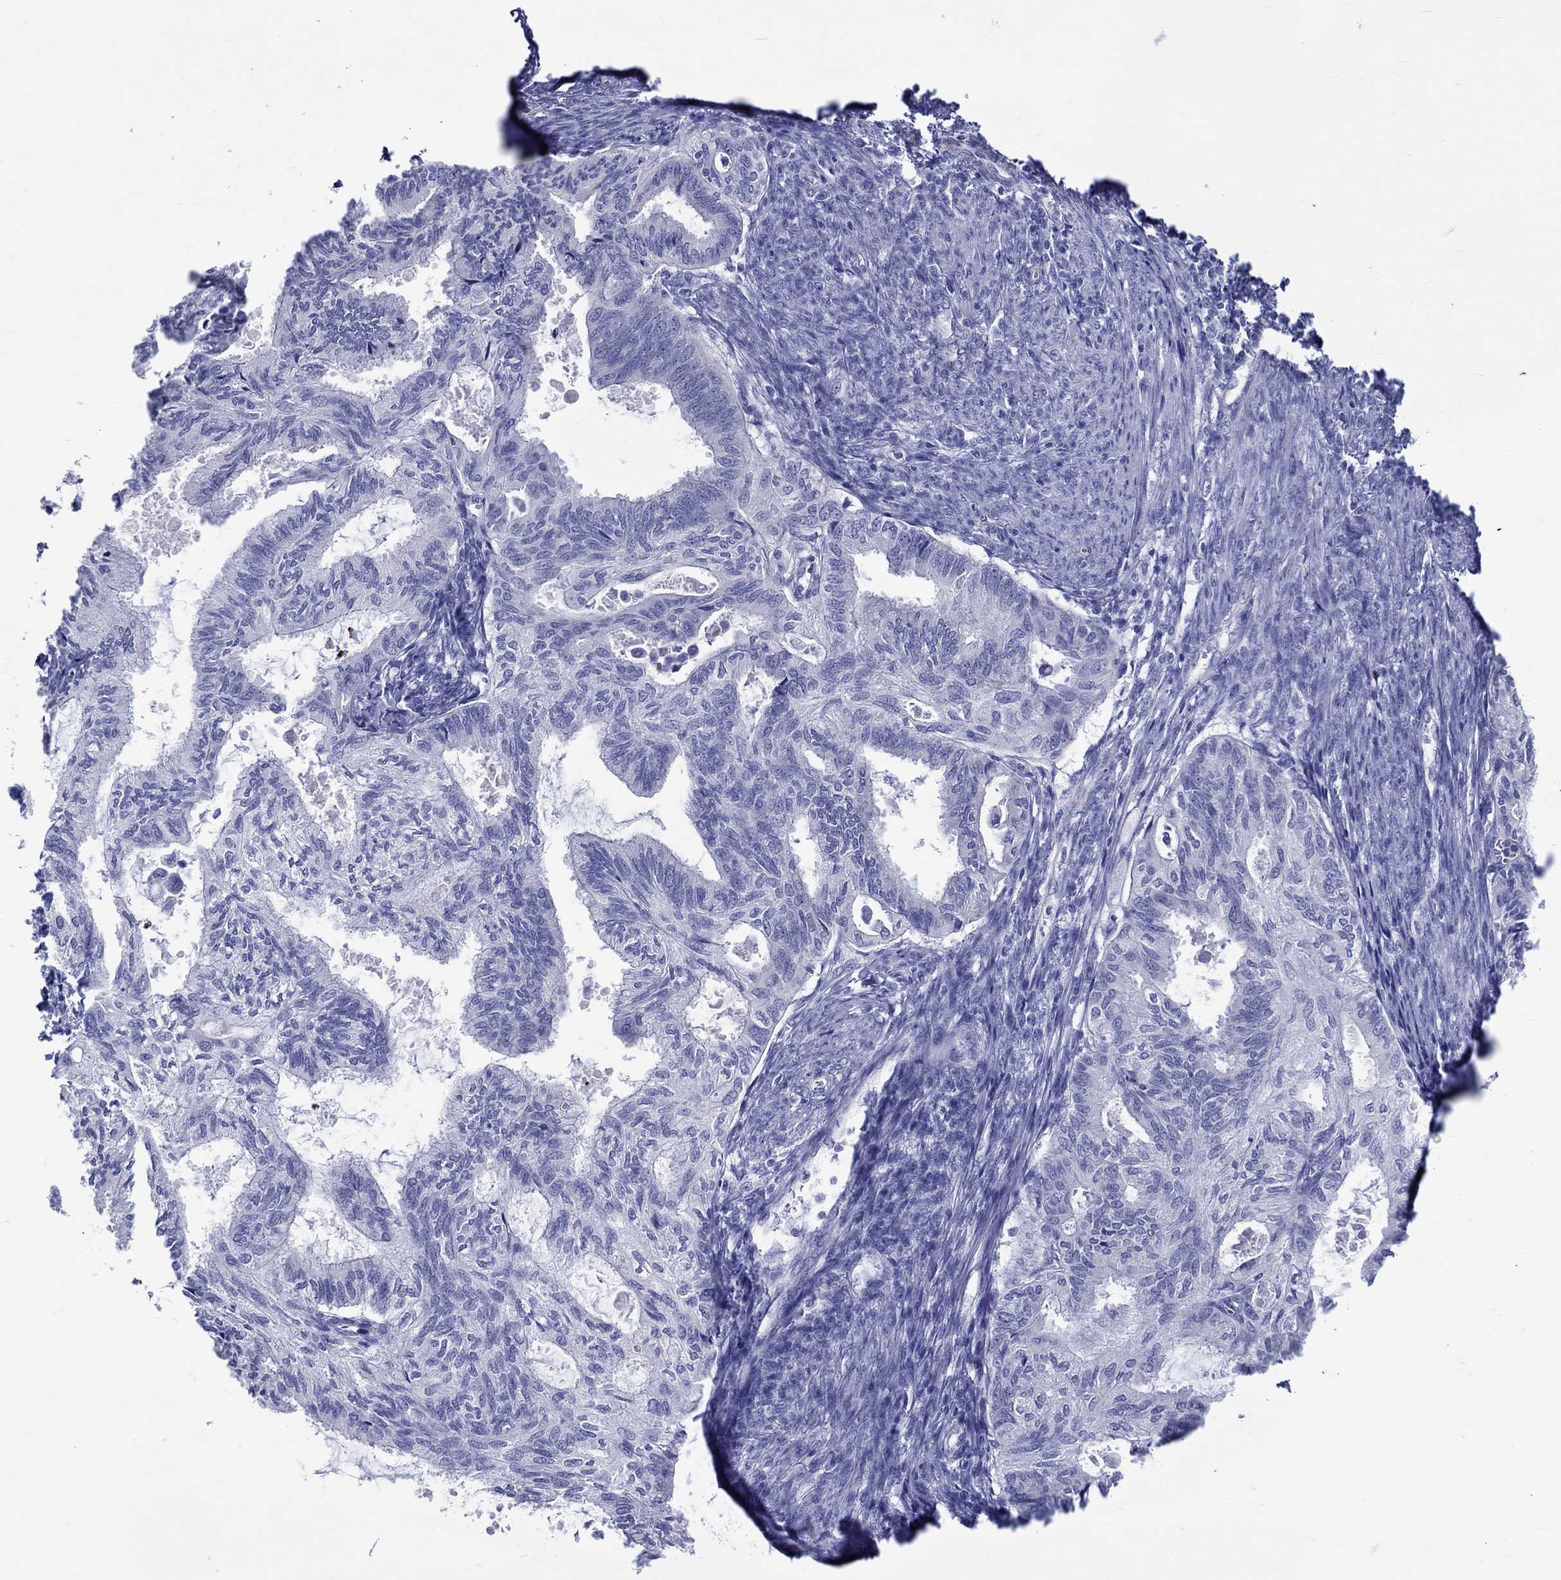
{"staining": {"intensity": "negative", "quantity": "none", "location": "none"}, "tissue": "endometrial cancer", "cell_type": "Tumor cells", "image_type": "cancer", "snomed": [{"axis": "morphology", "description": "Adenocarcinoma, NOS"}, {"axis": "topography", "description": "Endometrium"}], "caption": "Human endometrial cancer stained for a protein using IHC demonstrates no positivity in tumor cells.", "gene": "SH2D7", "patient": {"sex": "female", "age": 86}}